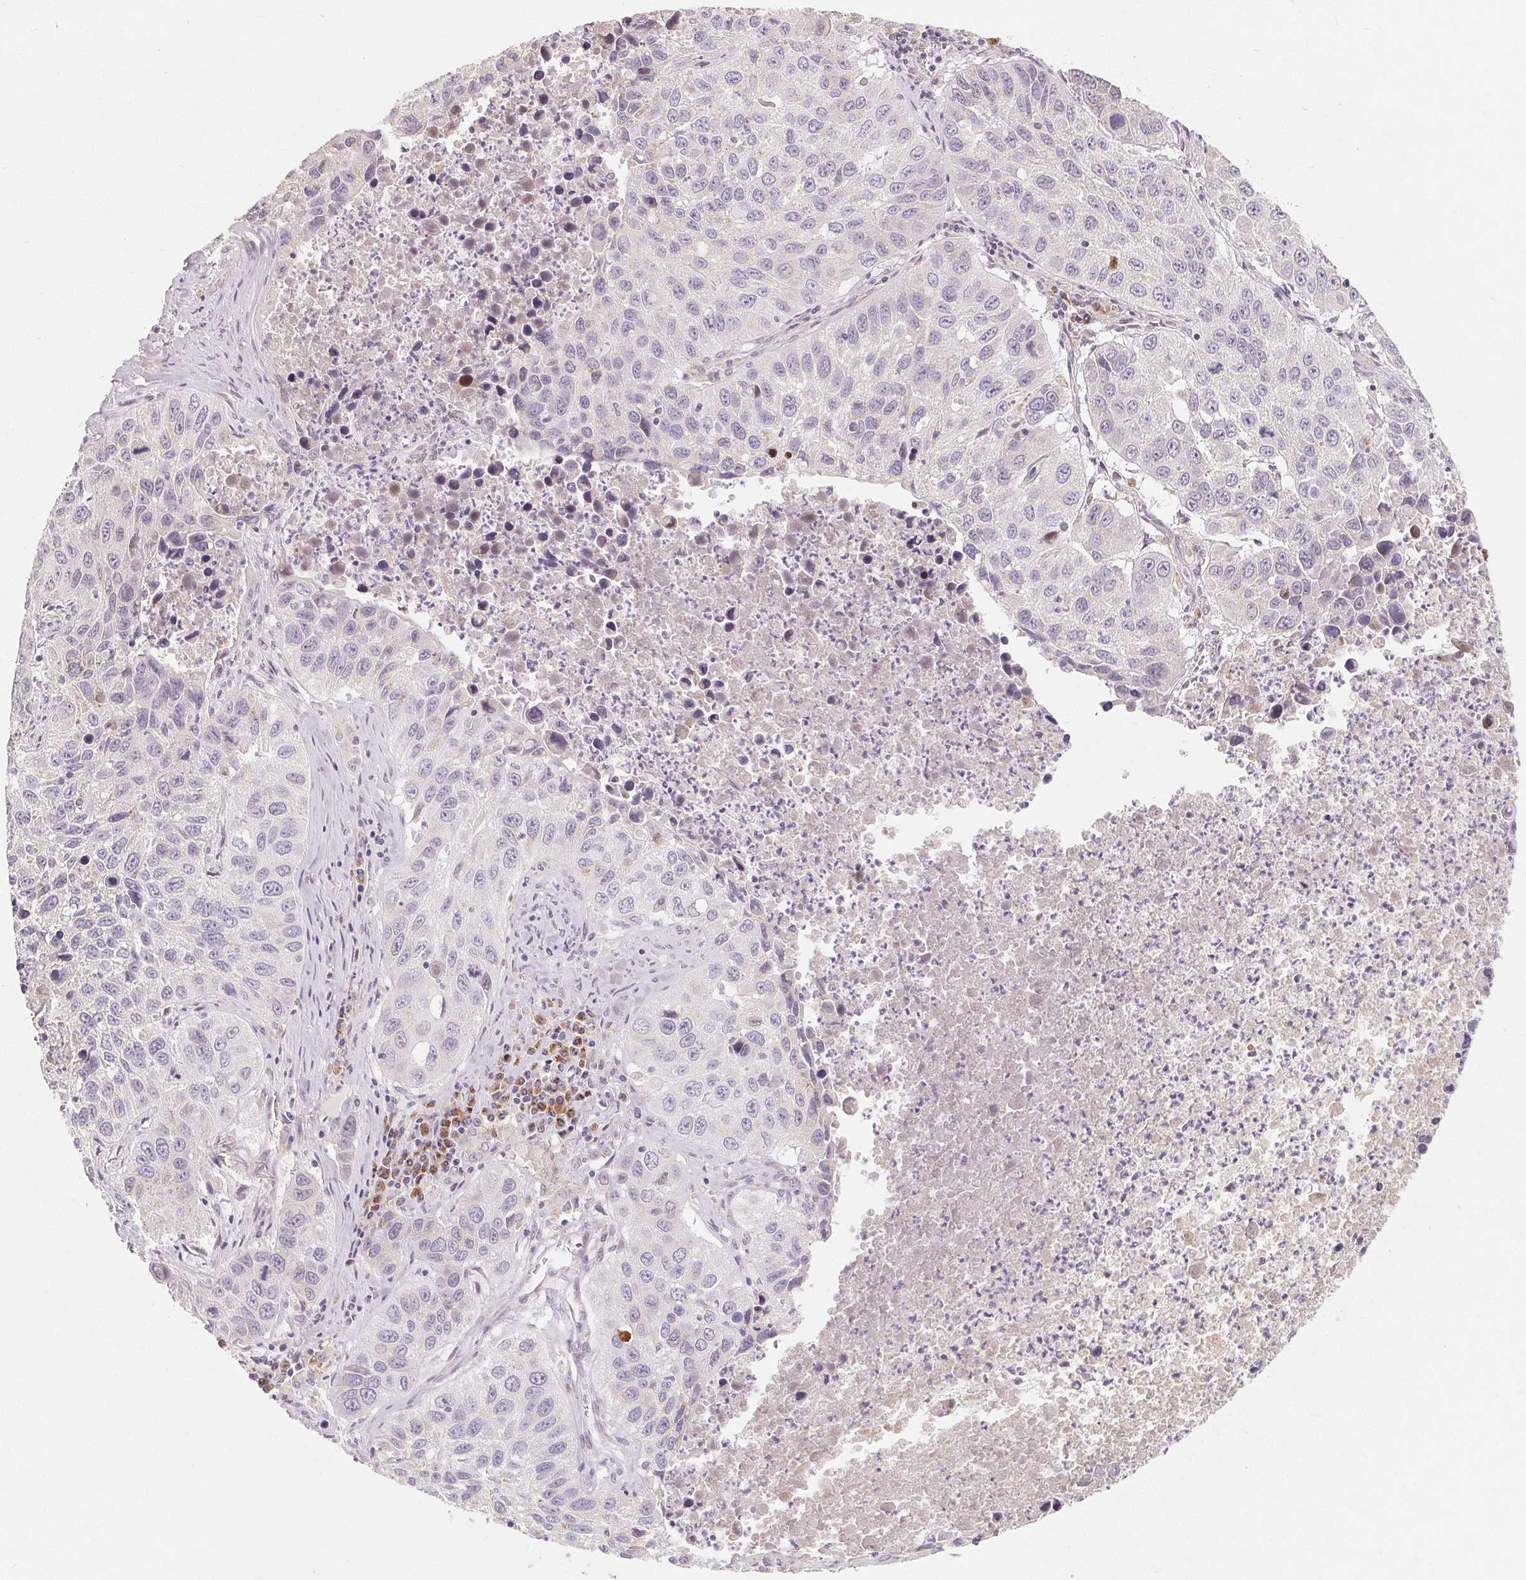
{"staining": {"intensity": "negative", "quantity": "none", "location": "none"}, "tissue": "lung cancer", "cell_type": "Tumor cells", "image_type": "cancer", "snomed": [{"axis": "morphology", "description": "Squamous cell carcinoma, NOS"}, {"axis": "topography", "description": "Lung"}], "caption": "DAB (3,3'-diaminobenzidine) immunohistochemical staining of lung cancer exhibits no significant positivity in tumor cells.", "gene": "TMSB15B", "patient": {"sex": "female", "age": 61}}